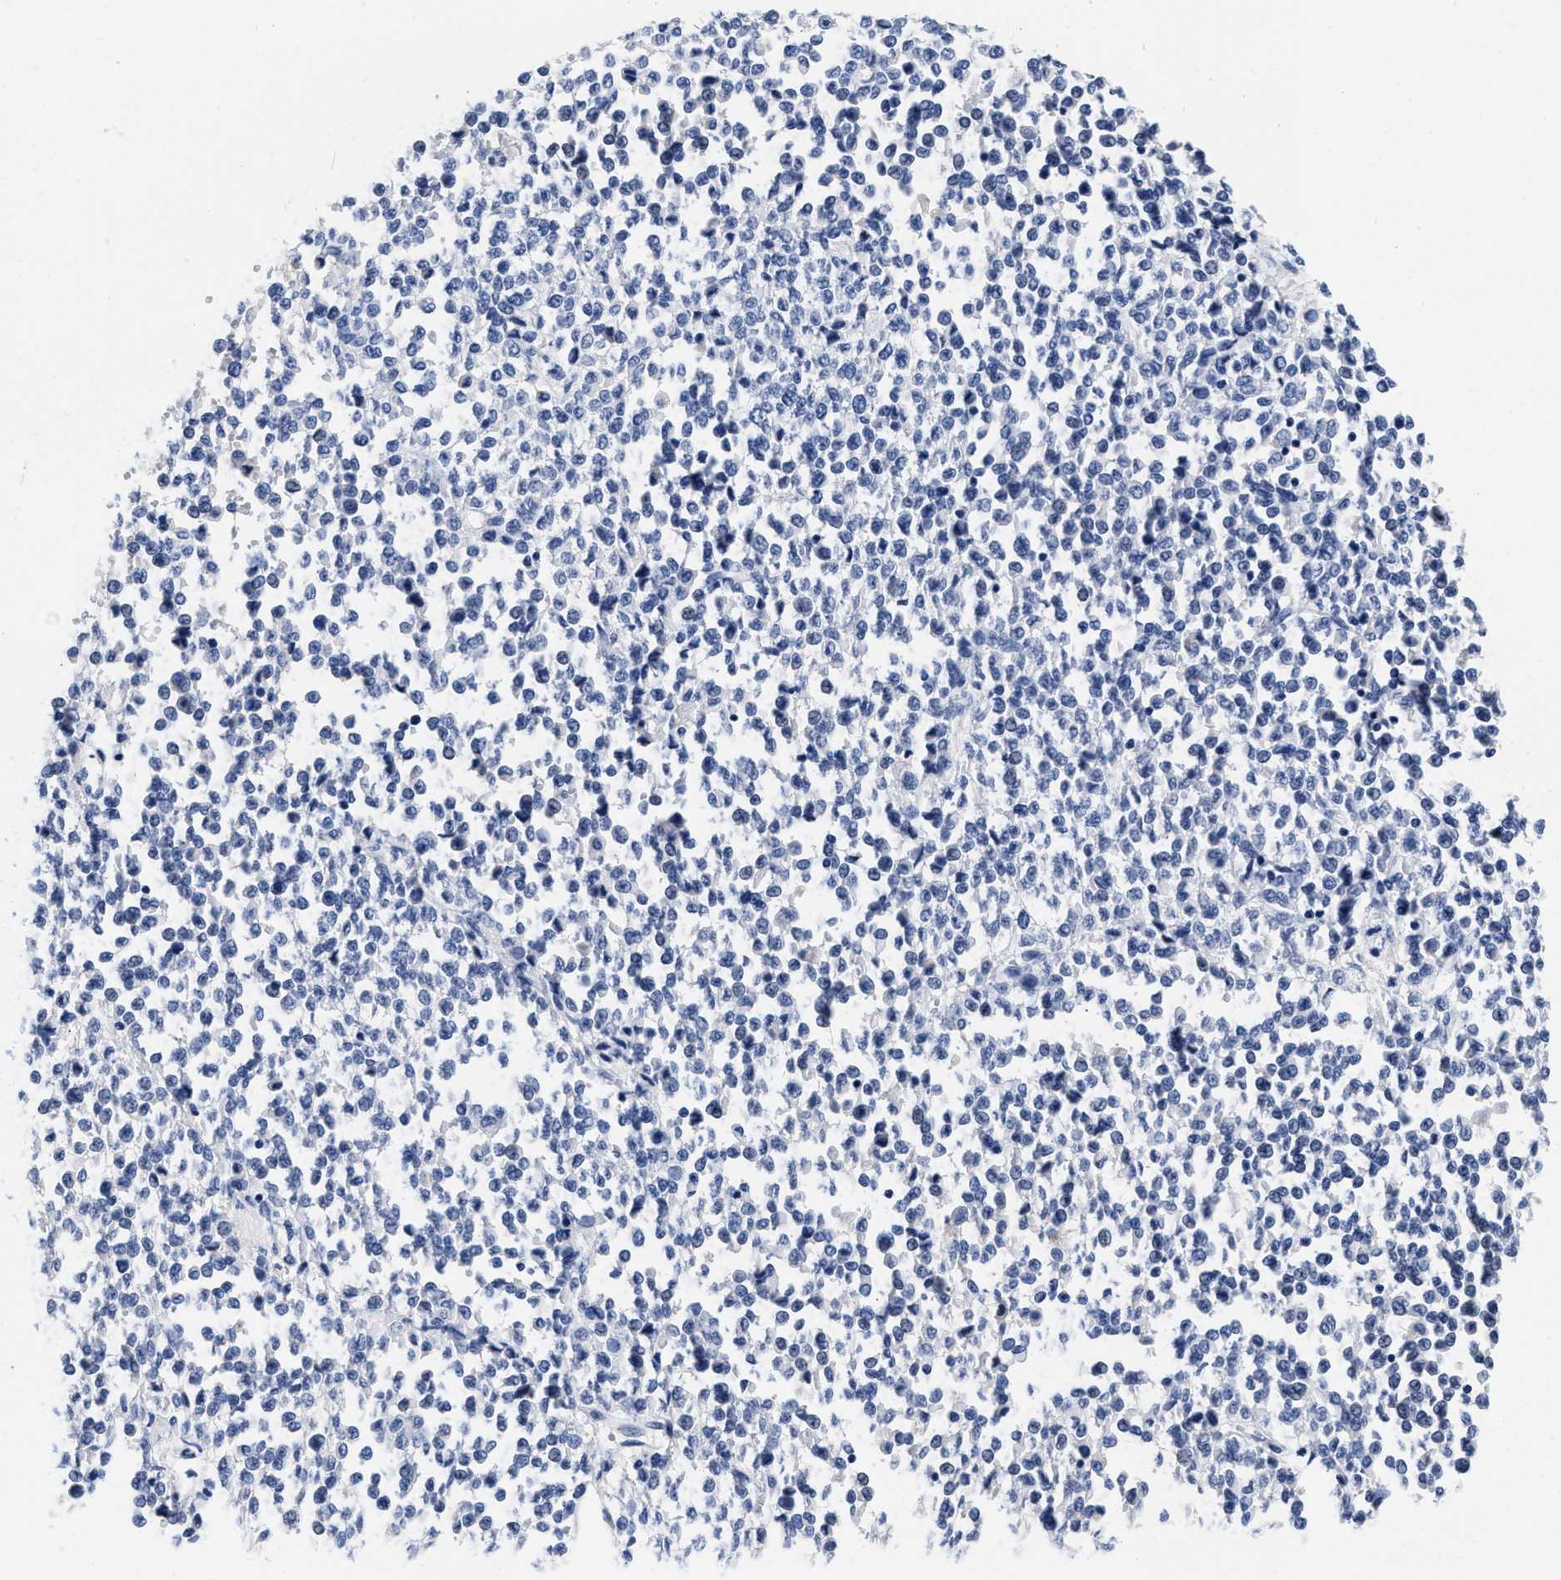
{"staining": {"intensity": "negative", "quantity": "none", "location": "none"}, "tissue": "melanoma", "cell_type": "Tumor cells", "image_type": "cancer", "snomed": [{"axis": "morphology", "description": "Malignant melanoma, Metastatic site"}, {"axis": "topography", "description": "Pancreas"}], "caption": "Malignant melanoma (metastatic site) was stained to show a protein in brown. There is no significant staining in tumor cells.", "gene": "CER1", "patient": {"sex": "female", "age": 30}}